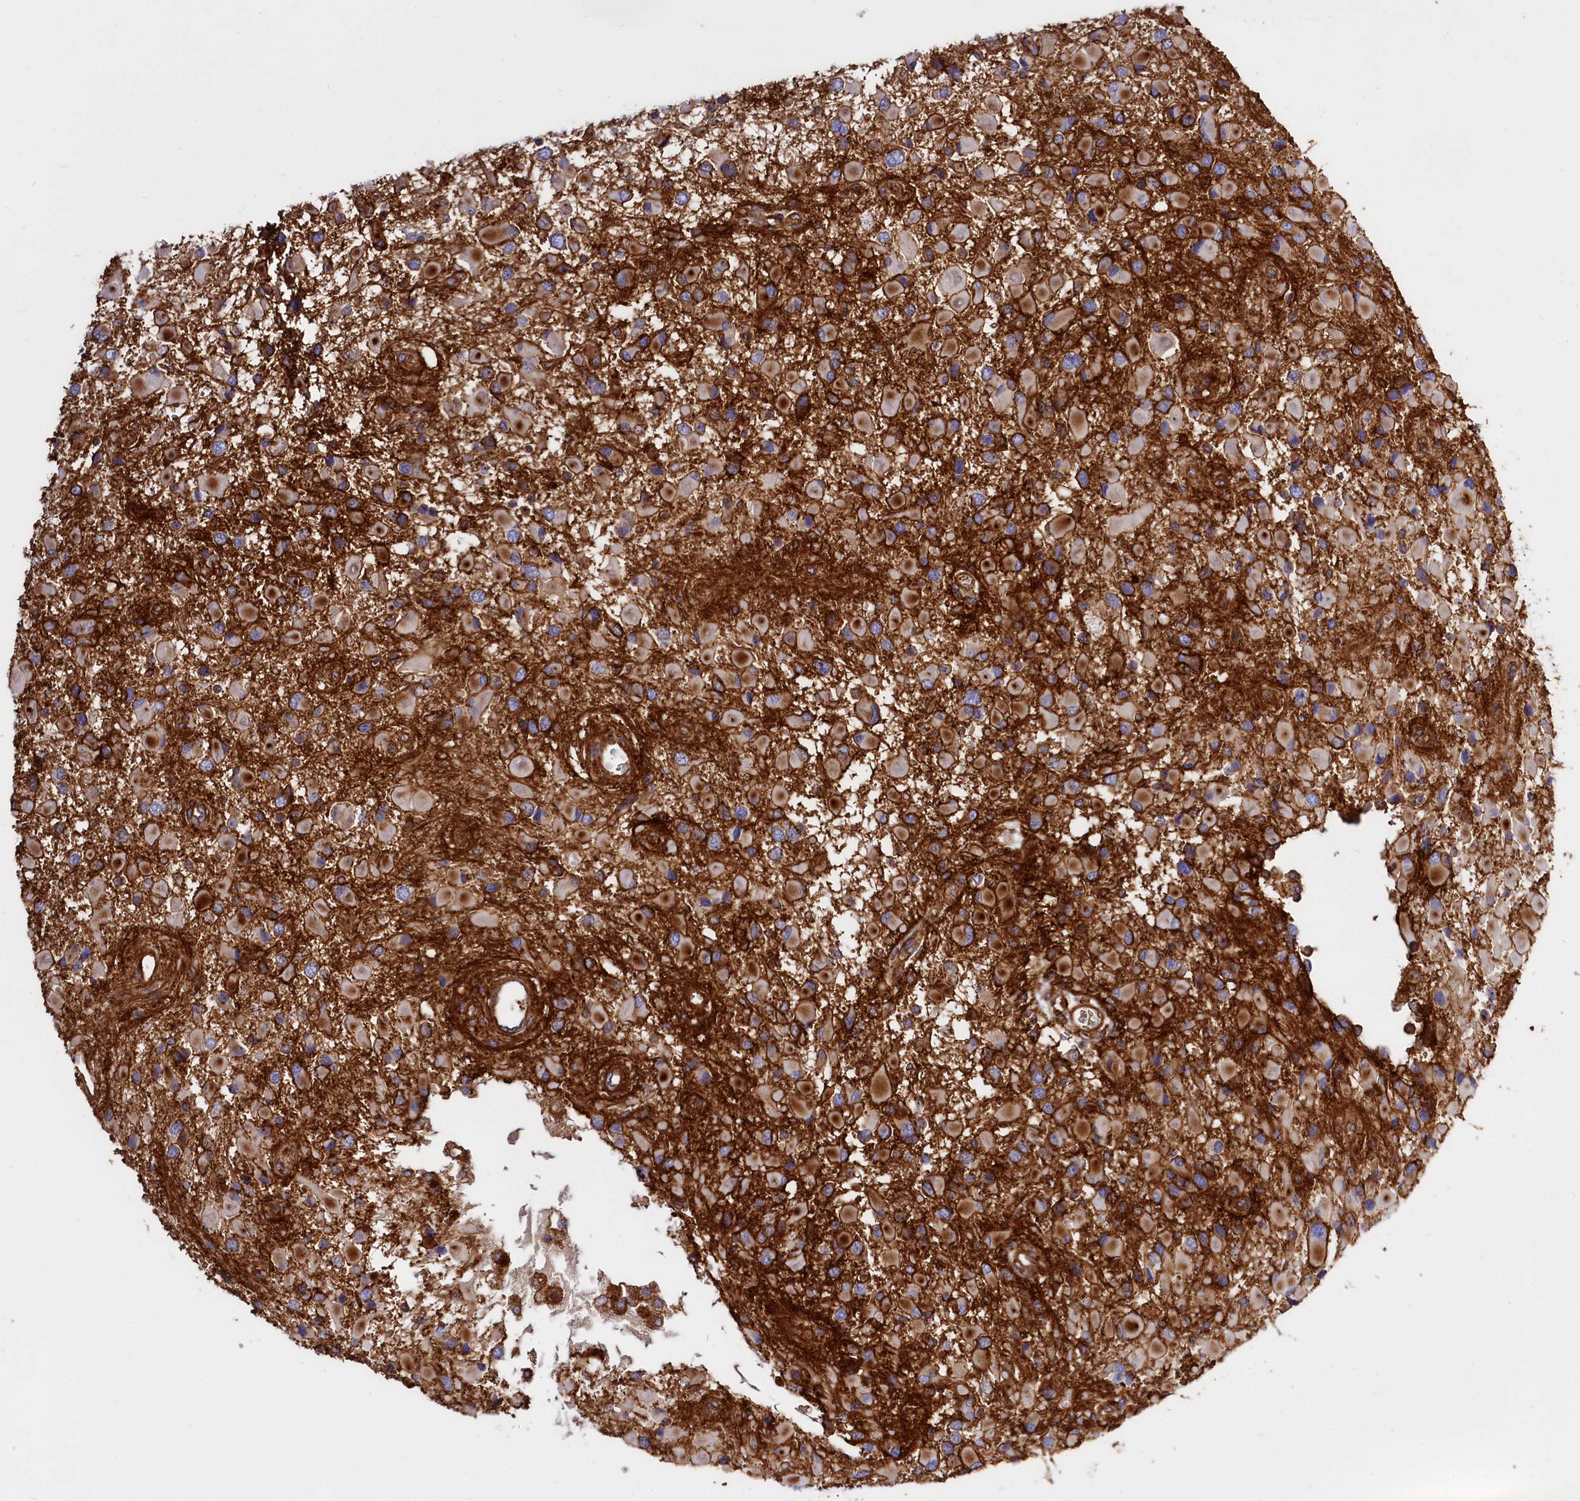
{"staining": {"intensity": "moderate", "quantity": "<25%", "location": "cytoplasmic/membranous"}, "tissue": "glioma", "cell_type": "Tumor cells", "image_type": "cancer", "snomed": [{"axis": "morphology", "description": "Glioma, malignant, High grade"}, {"axis": "topography", "description": "Brain"}], "caption": "A histopathology image of human glioma stained for a protein shows moderate cytoplasmic/membranous brown staining in tumor cells.", "gene": "ANO6", "patient": {"sex": "male", "age": 53}}